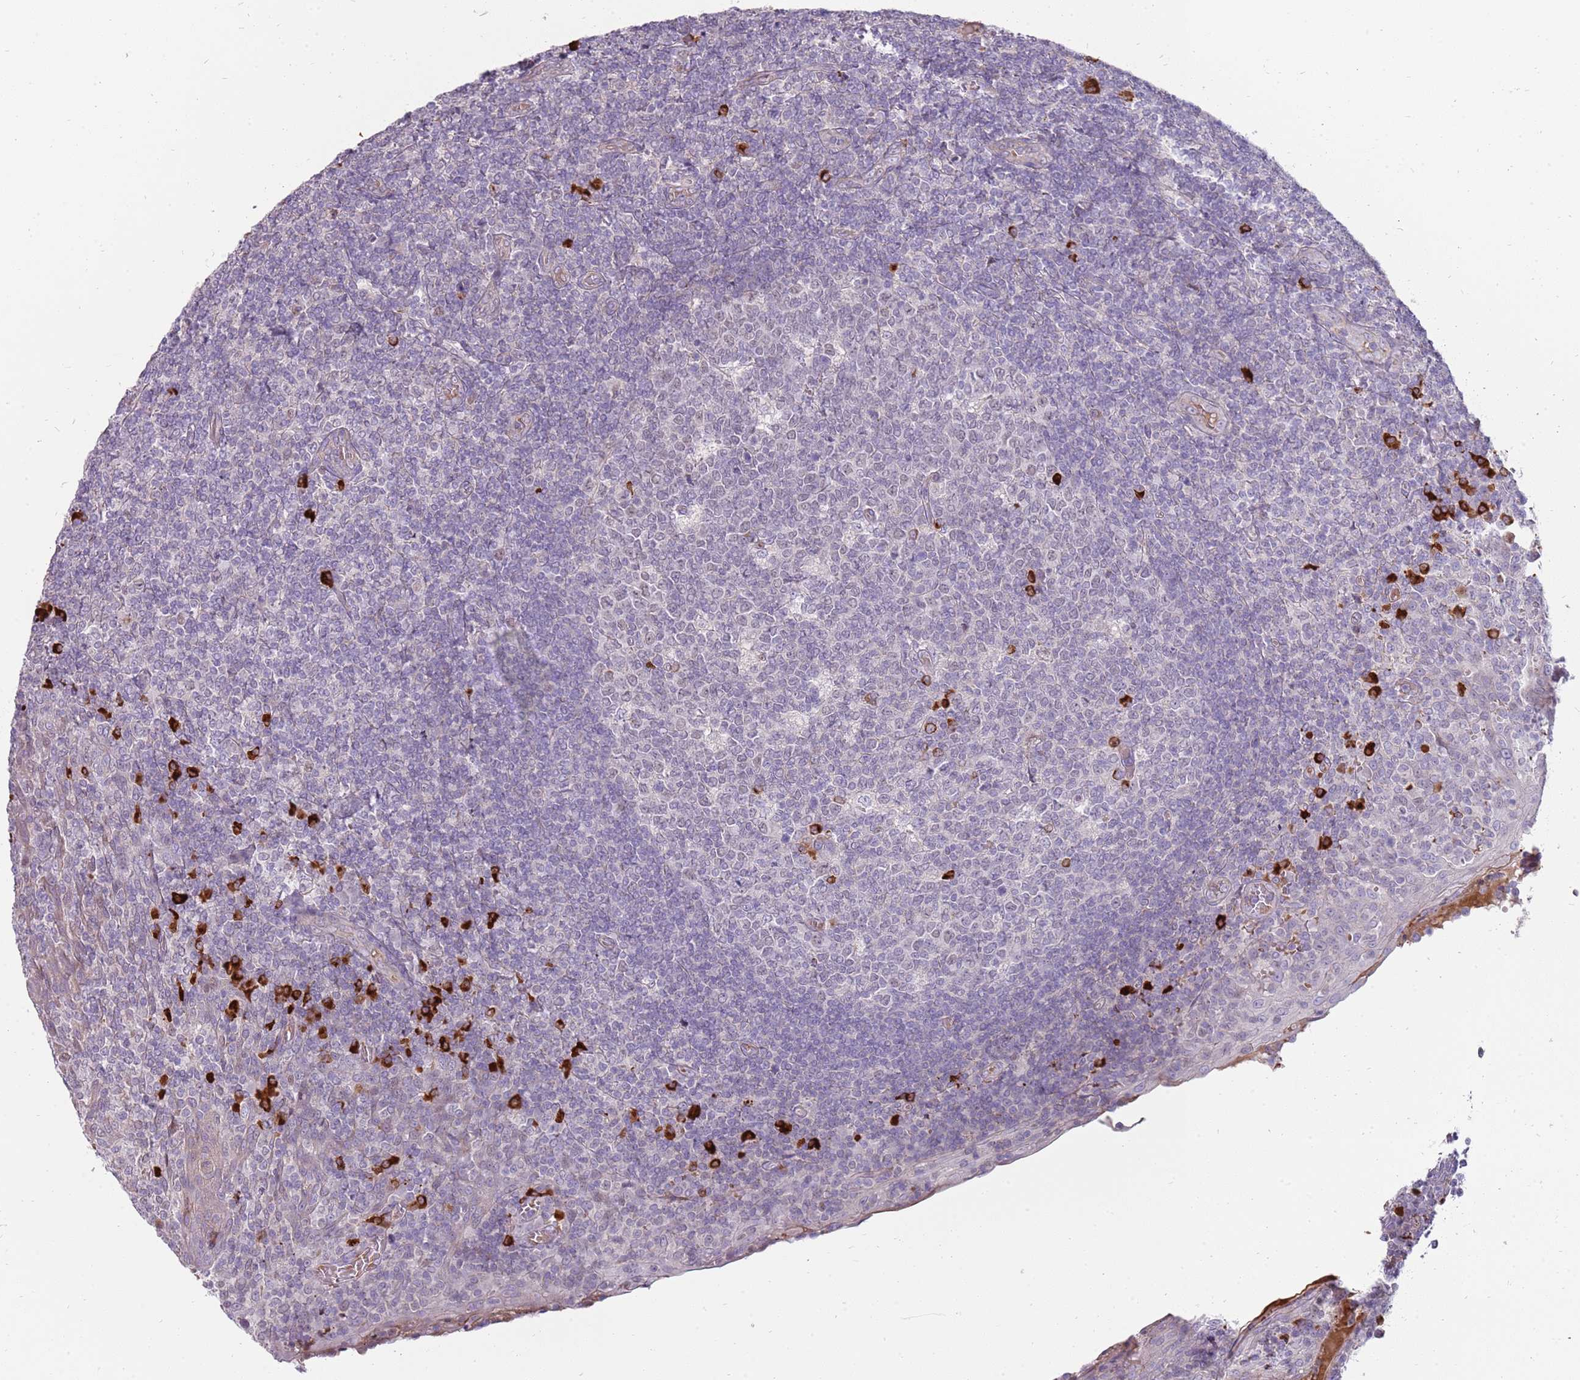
{"staining": {"intensity": "strong", "quantity": "<25%", "location": "cytoplasmic/membranous"}, "tissue": "tonsil", "cell_type": "Germinal center cells", "image_type": "normal", "snomed": [{"axis": "morphology", "description": "Normal tissue, NOS"}, {"axis": "topography", "description": "Tonsil"}], "caption": "This is a micrograph of immunohistochemistry (IHC) staining of unremarkable tonsil, which shows strong positivity in the cytoplasmic/membranous of germinal center cells.", "gene": "MCUB", "patient": {"sex": "female", "age": 19}}